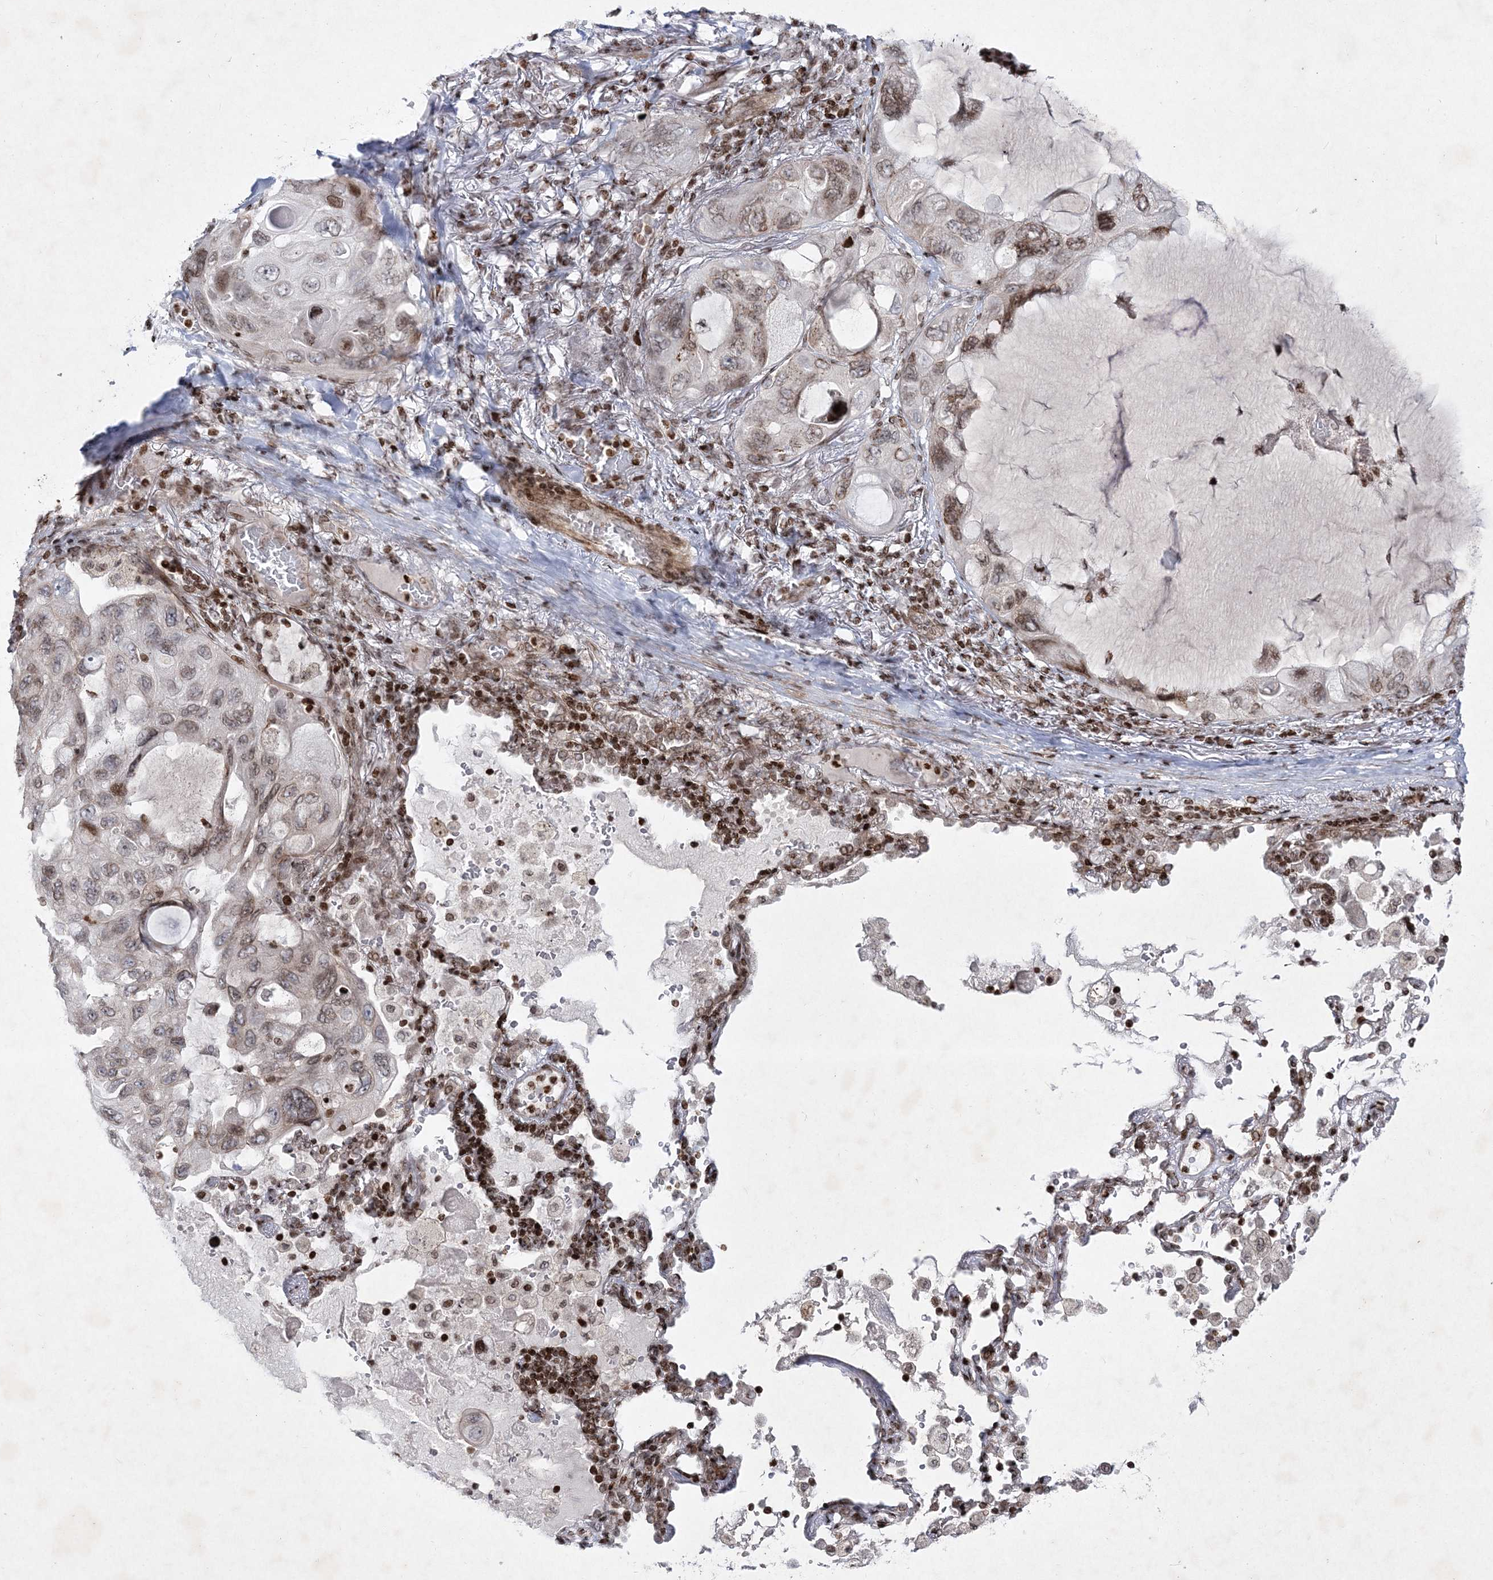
{"staining": {"intensity": "moderate", "quantity": "25%-75%", "location": "nuclear"}, "tissue": "lung cancer", "cell_type": "Tumor cells", "image_type": "cancer", "snomed": [{"axis": "morphology", "description": "Squamous cell carcinoma, NOS"}, {"axis": "topography", "description": "Lung"}], "caption": "The micrograph reveals staining of squamous cell carcinoma (lung), revealing moderate nuclear protein expression (brown color) within tumor cells.", "gene": "SMIM29", "patient": {"sex": "female", "age": 73}}